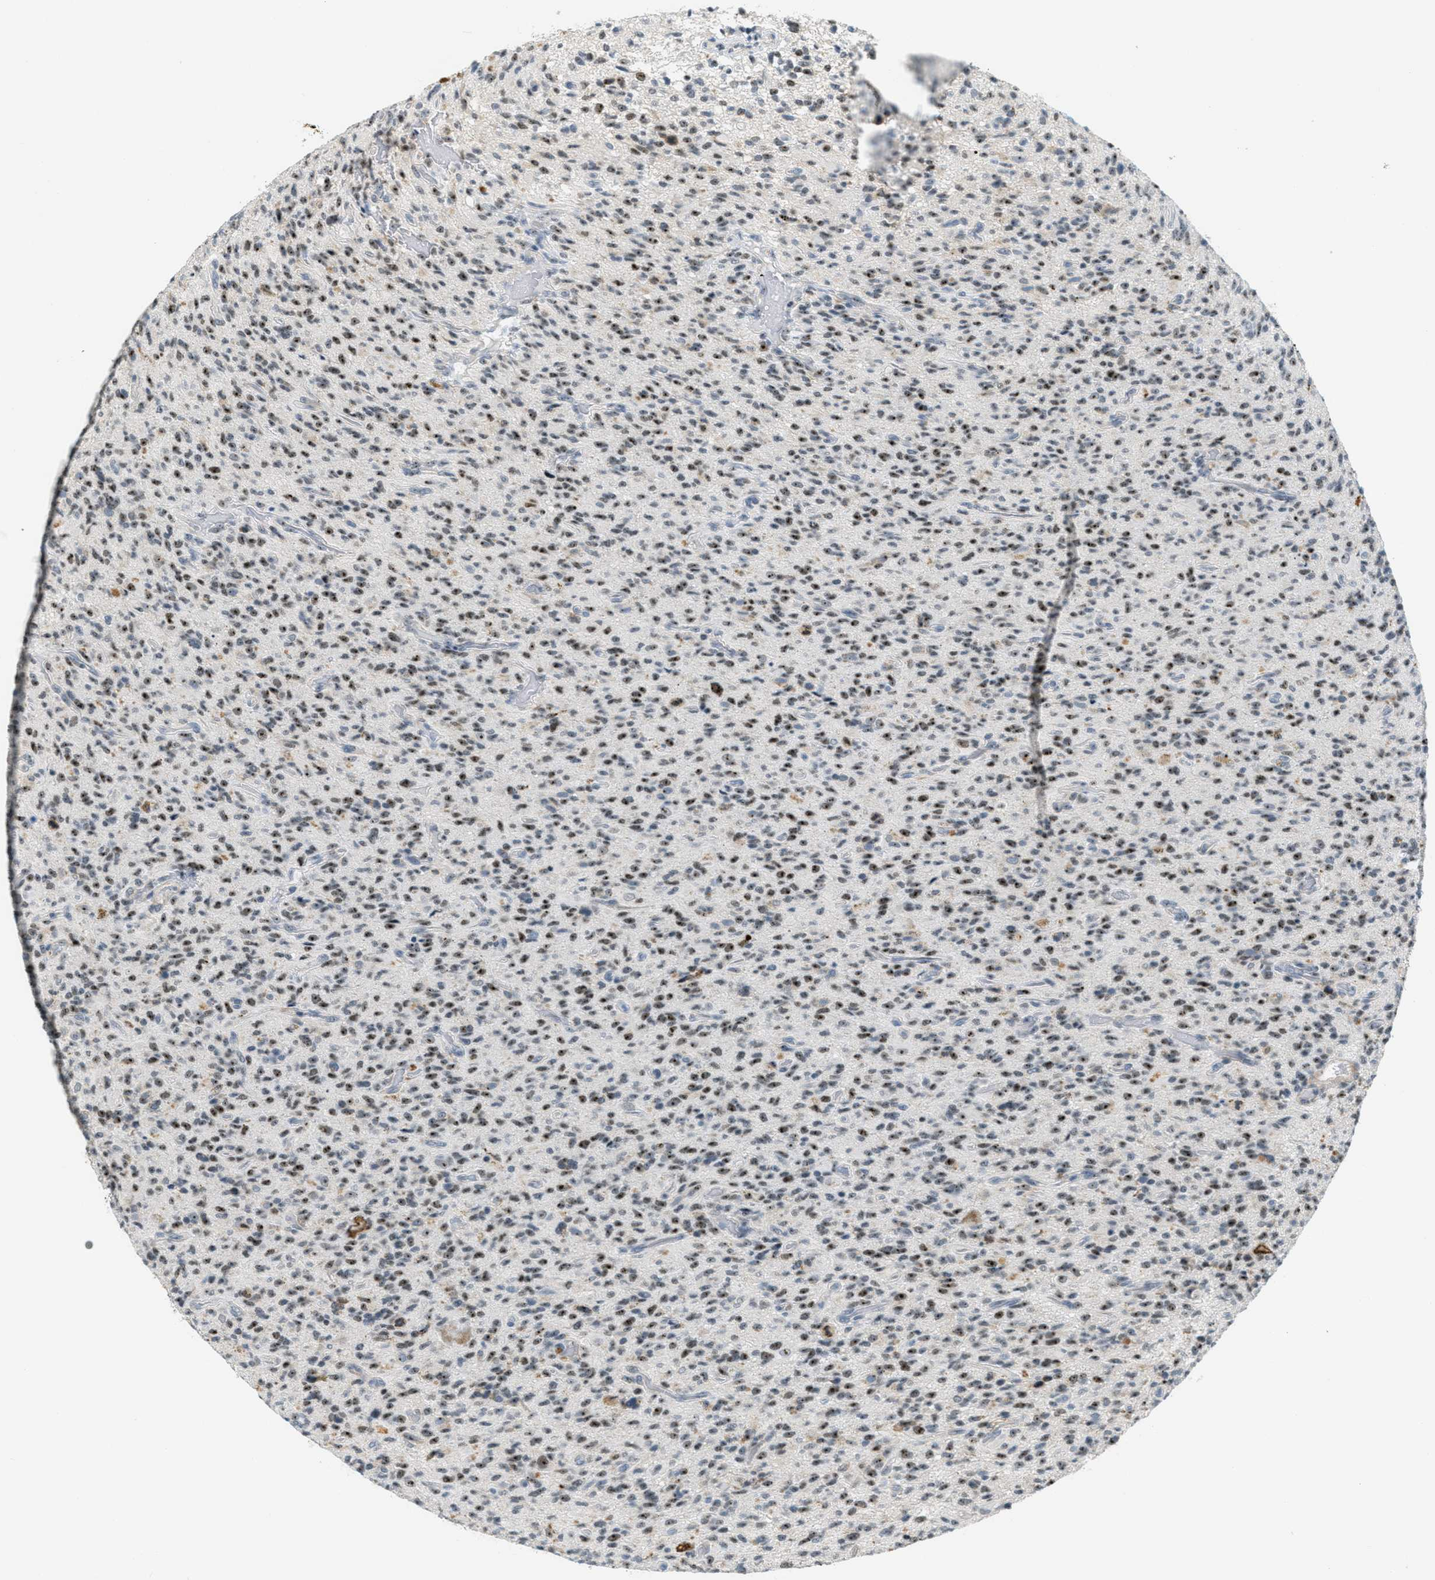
{"staining": {"intensity": "moderate", "quantity": "25%-75%", "location": "nuclear"}, "tissue": "glioma", "cell_type": "Tumor cells", "image_type": "cancer", "snomed": [{"axis": "morphology", "description": "Glioma, malignant, High grade"}, {"axis": "topography", "description": "Brain"}], "caption": "A brown stain highlights moderate nuclear positivity of a protein in glioma tumor cells. (Brightfield microscopy of DAB IHC at high magnification).", "gene": "DDX47", "patient": {"sex": "male", "age": 71}}